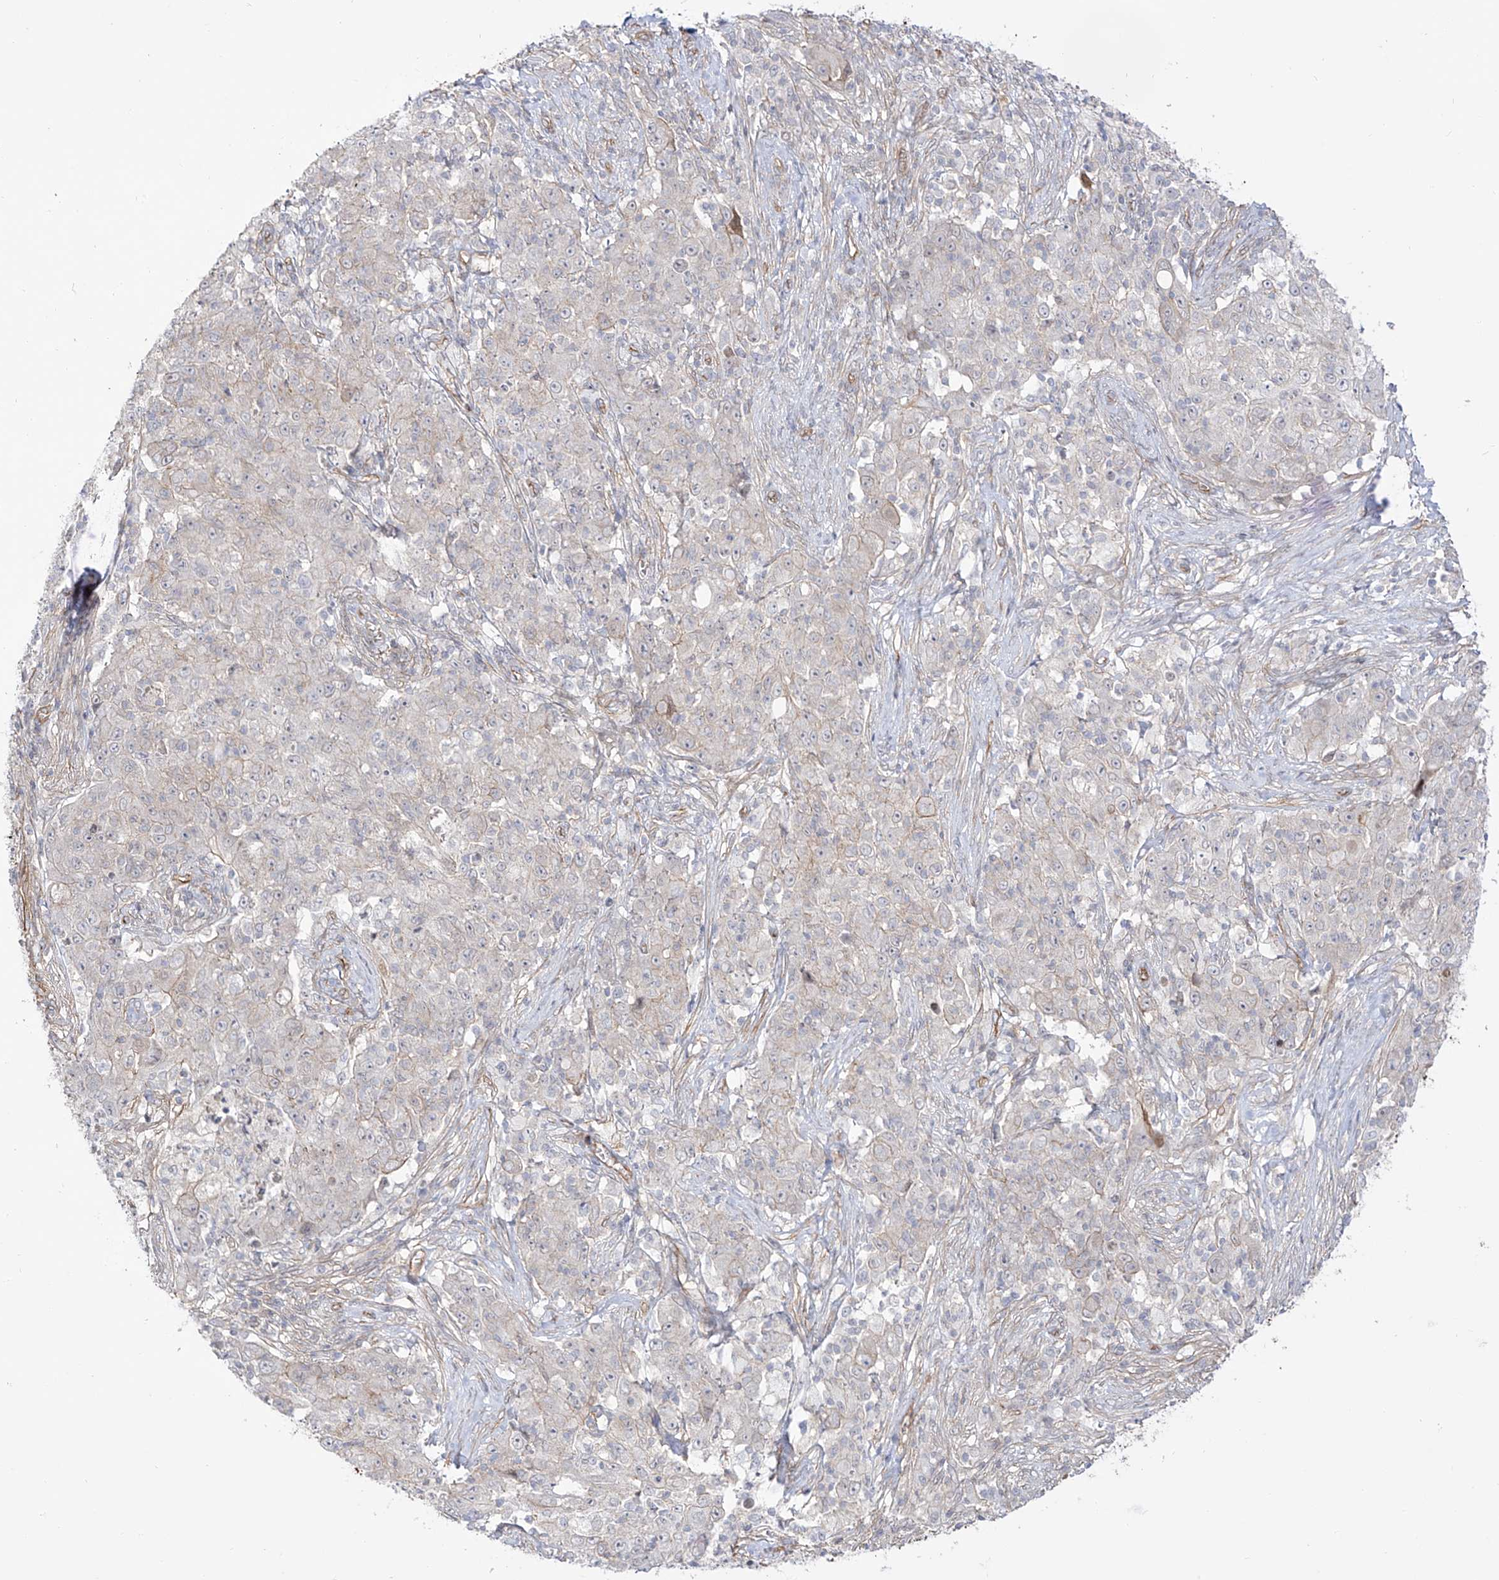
{"staining": {"intensity": "weak", "quantity": "<25%", "location": "cytoplasmic/membranous"}, "tissue": "ovarian cancer", "cell_type": "Tumor cells", "image_type": "cancer", "snomed": [{"axis": "morphology", "description": "Carcinoma, endometroid"}, {"axis": "topography", "description": "Ovary"}], "caption": "This is an immunohistochemistry (IHC) image of human ovarian endometroid carcinoma. There is no expression in tumor cells.", "gene": "ZNF180", "patient": {"sex": "female", "age": 42}}